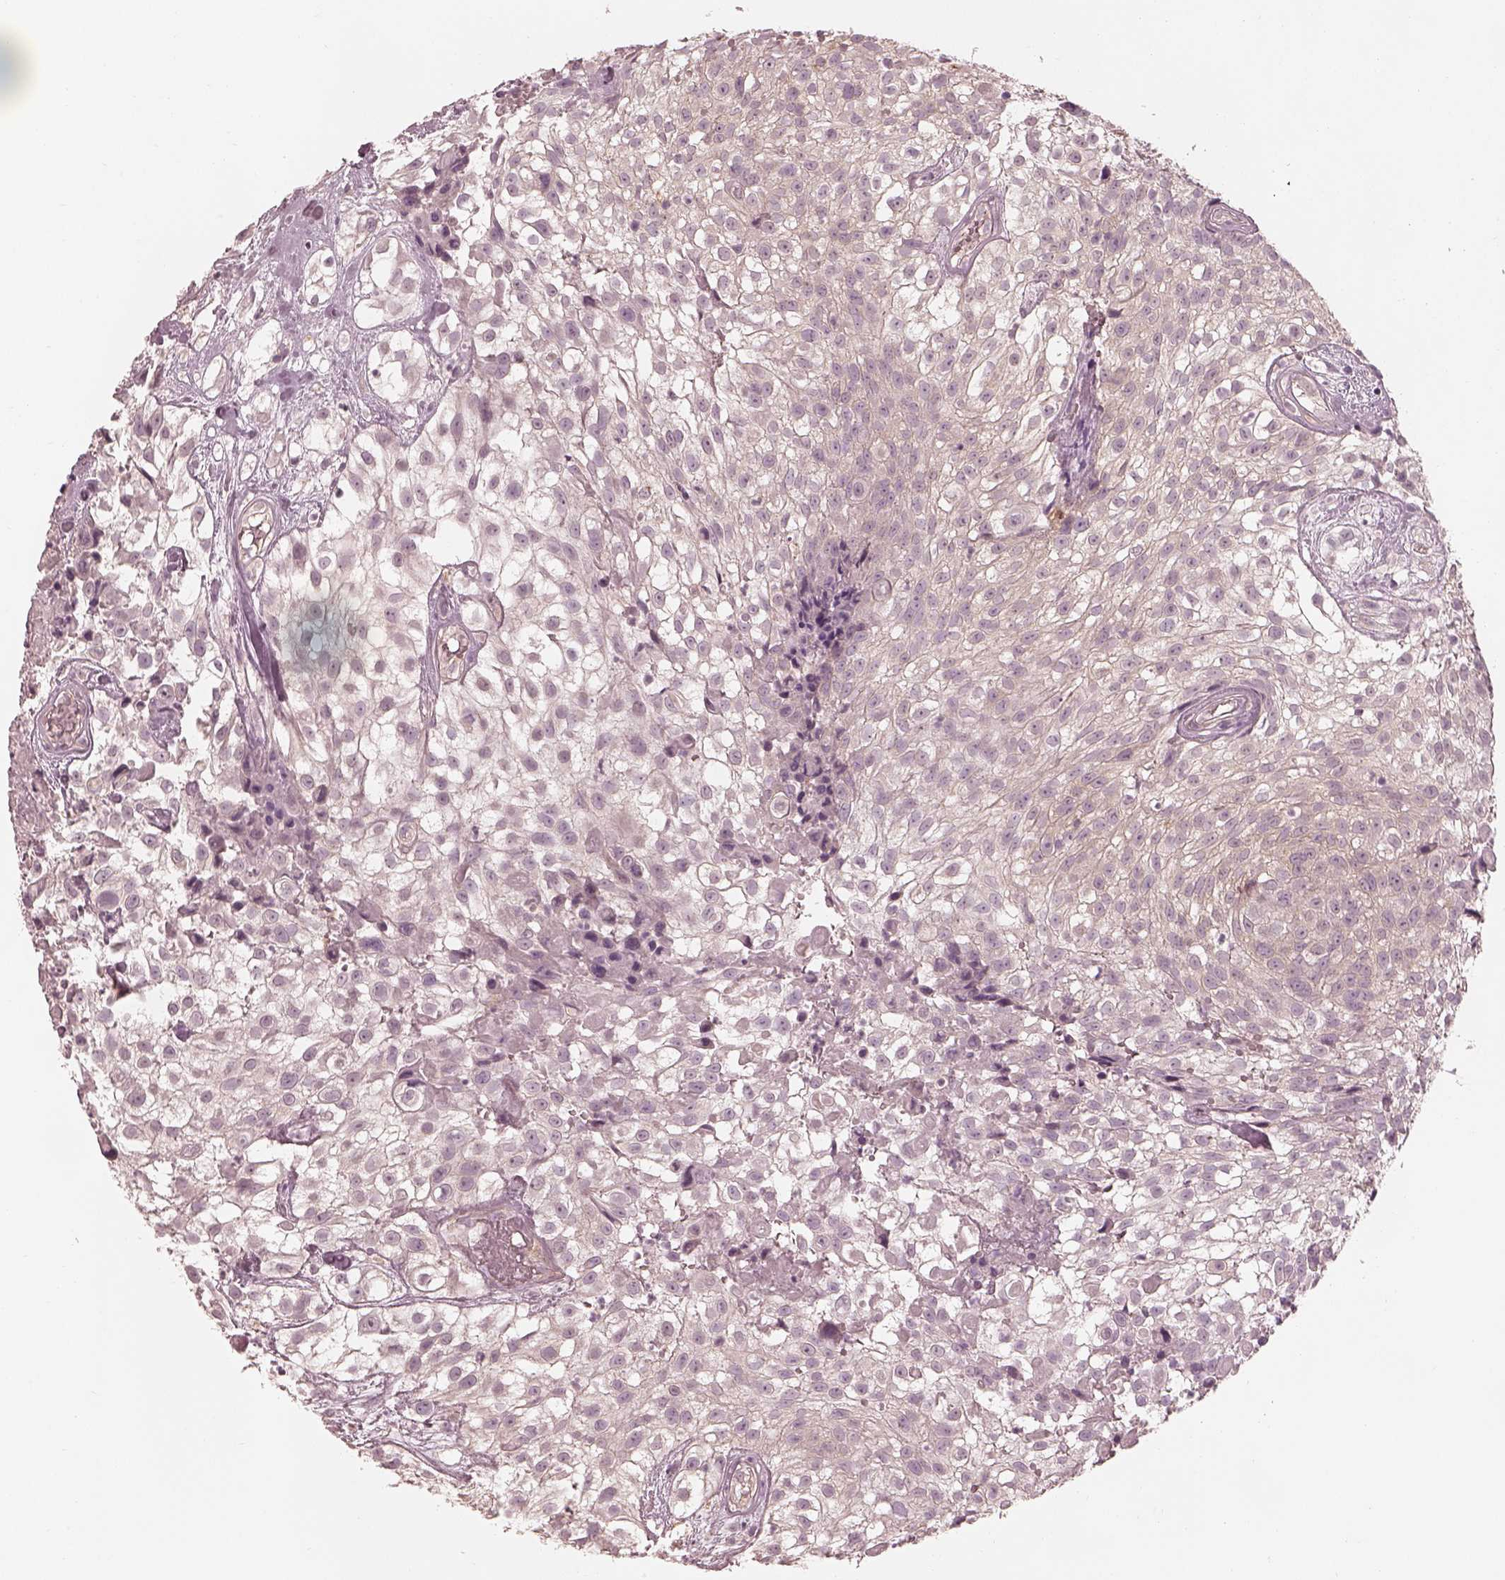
{"staining": {"intensity": "negative", "quantity": "none", "location": "none"}, "tissue": "urothelial cancer", "cell_type": "Tumor cells", "image_type": "cancer", "snomed": [{"axis": "morphology", "description": "Urothelial carcinoma, High grade"}, {"axis": "topography", "description": "Urinary bladder"}], "caption": "DAB (3,3'-diaminobenzidine) immunohistochemical staining of urothelial carcinoma (high-grade) reveals no significant positivity in tumor cells.", "gene": "PRKACG", "patient": {"sex": "male", "age": 56}}